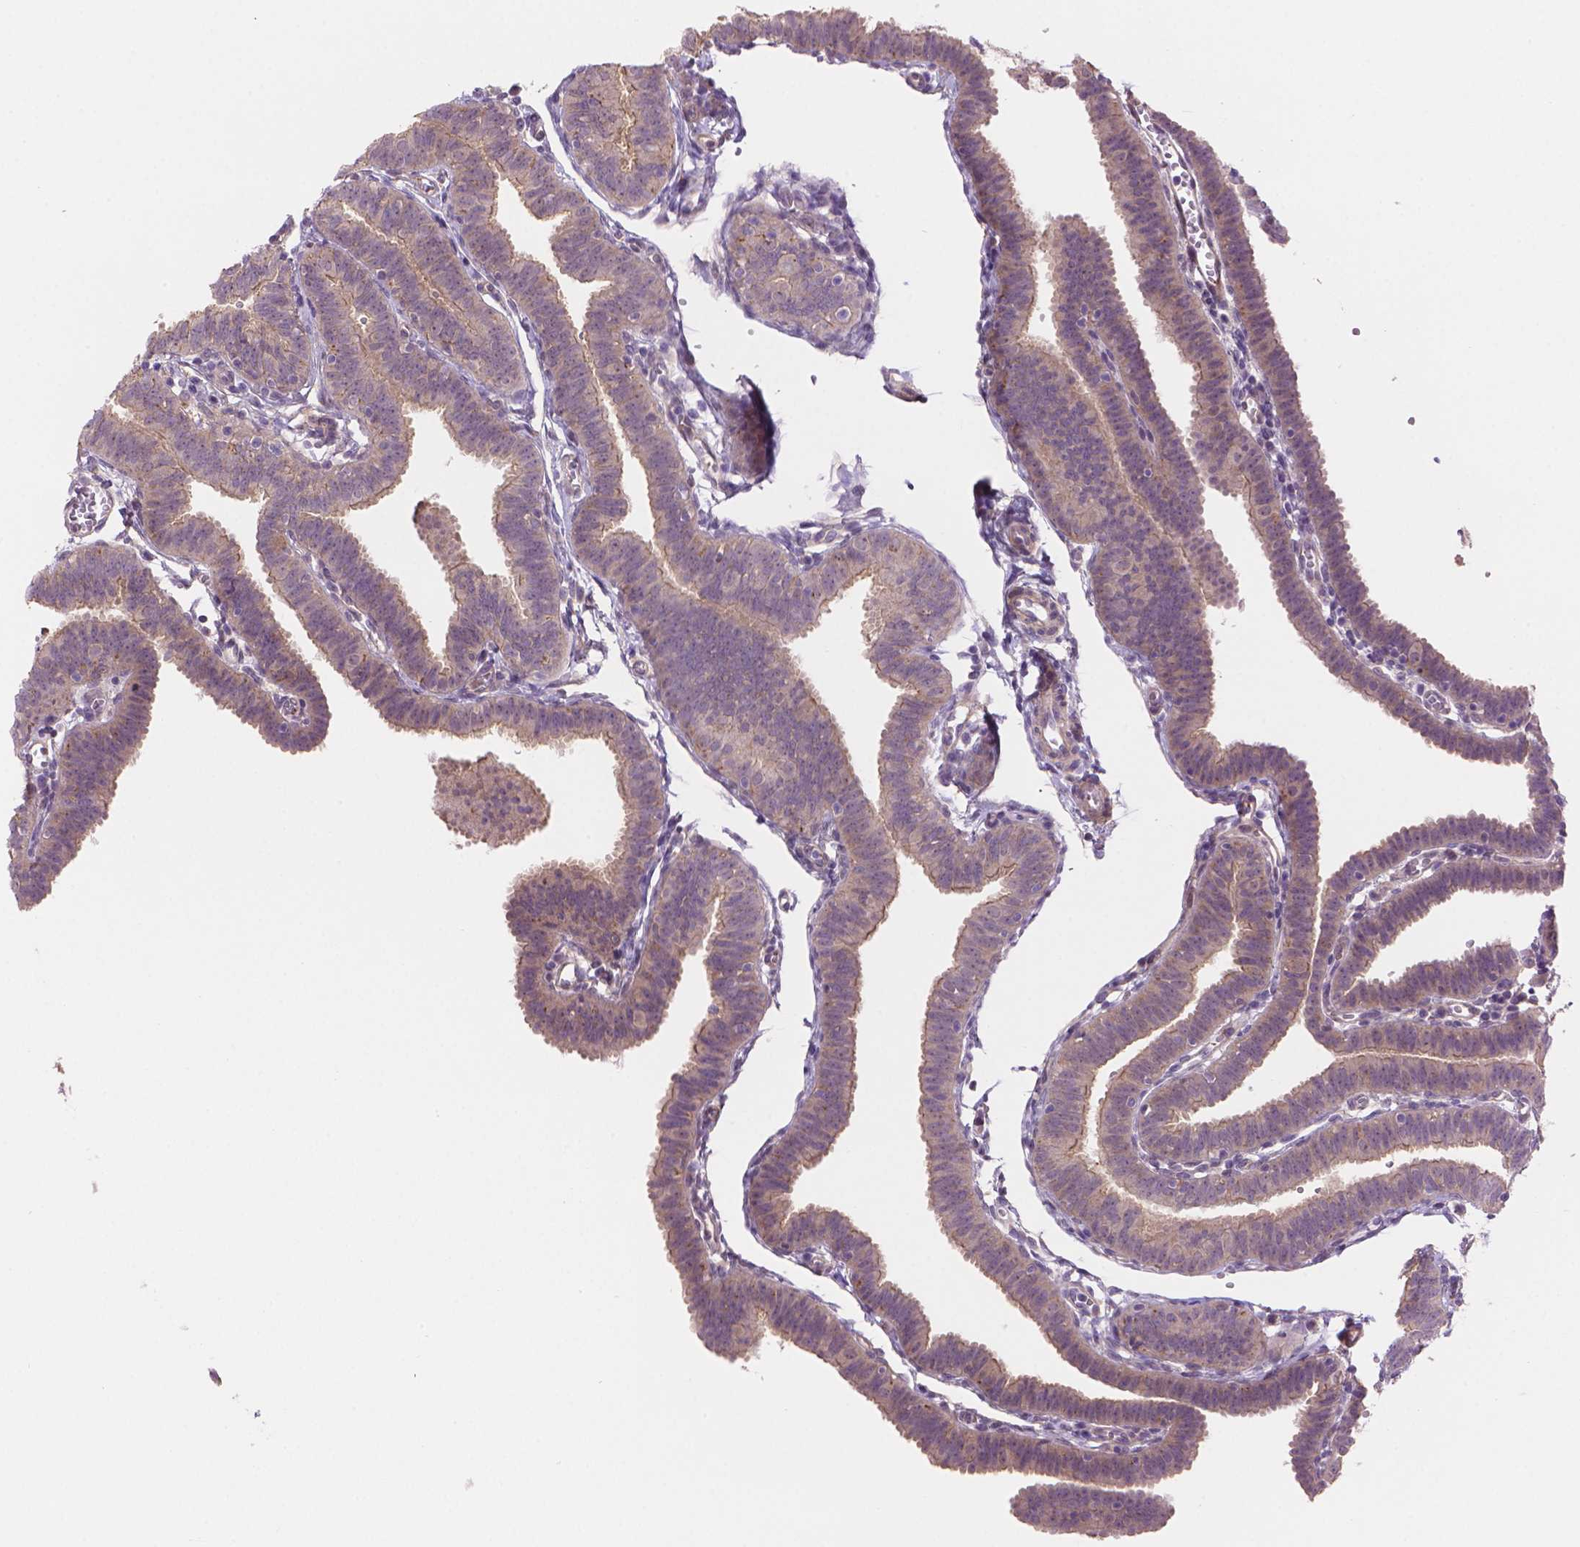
{"staining": {"intensity": "moderate", "quantity": "25%-75%", "location": "cytoplasmic/membranous"}, "tissue": "fallopian tube", "cell_type": "Glandular cells", "image_type": "normal", "snomed": [{"axis": "morphology", "description": "Normal tissue, NOS"}, {"axis": "topography", "description": "Fallopian tube"}], "caption": "Brown immunohistochemical staining in benign human fallopian tube shows moderate cytoplasmic/membranous expression in about 25%-75% of glandular cells.", "gene": "AMMECR1L", "patient": {"sex": "female", "age": 25}}